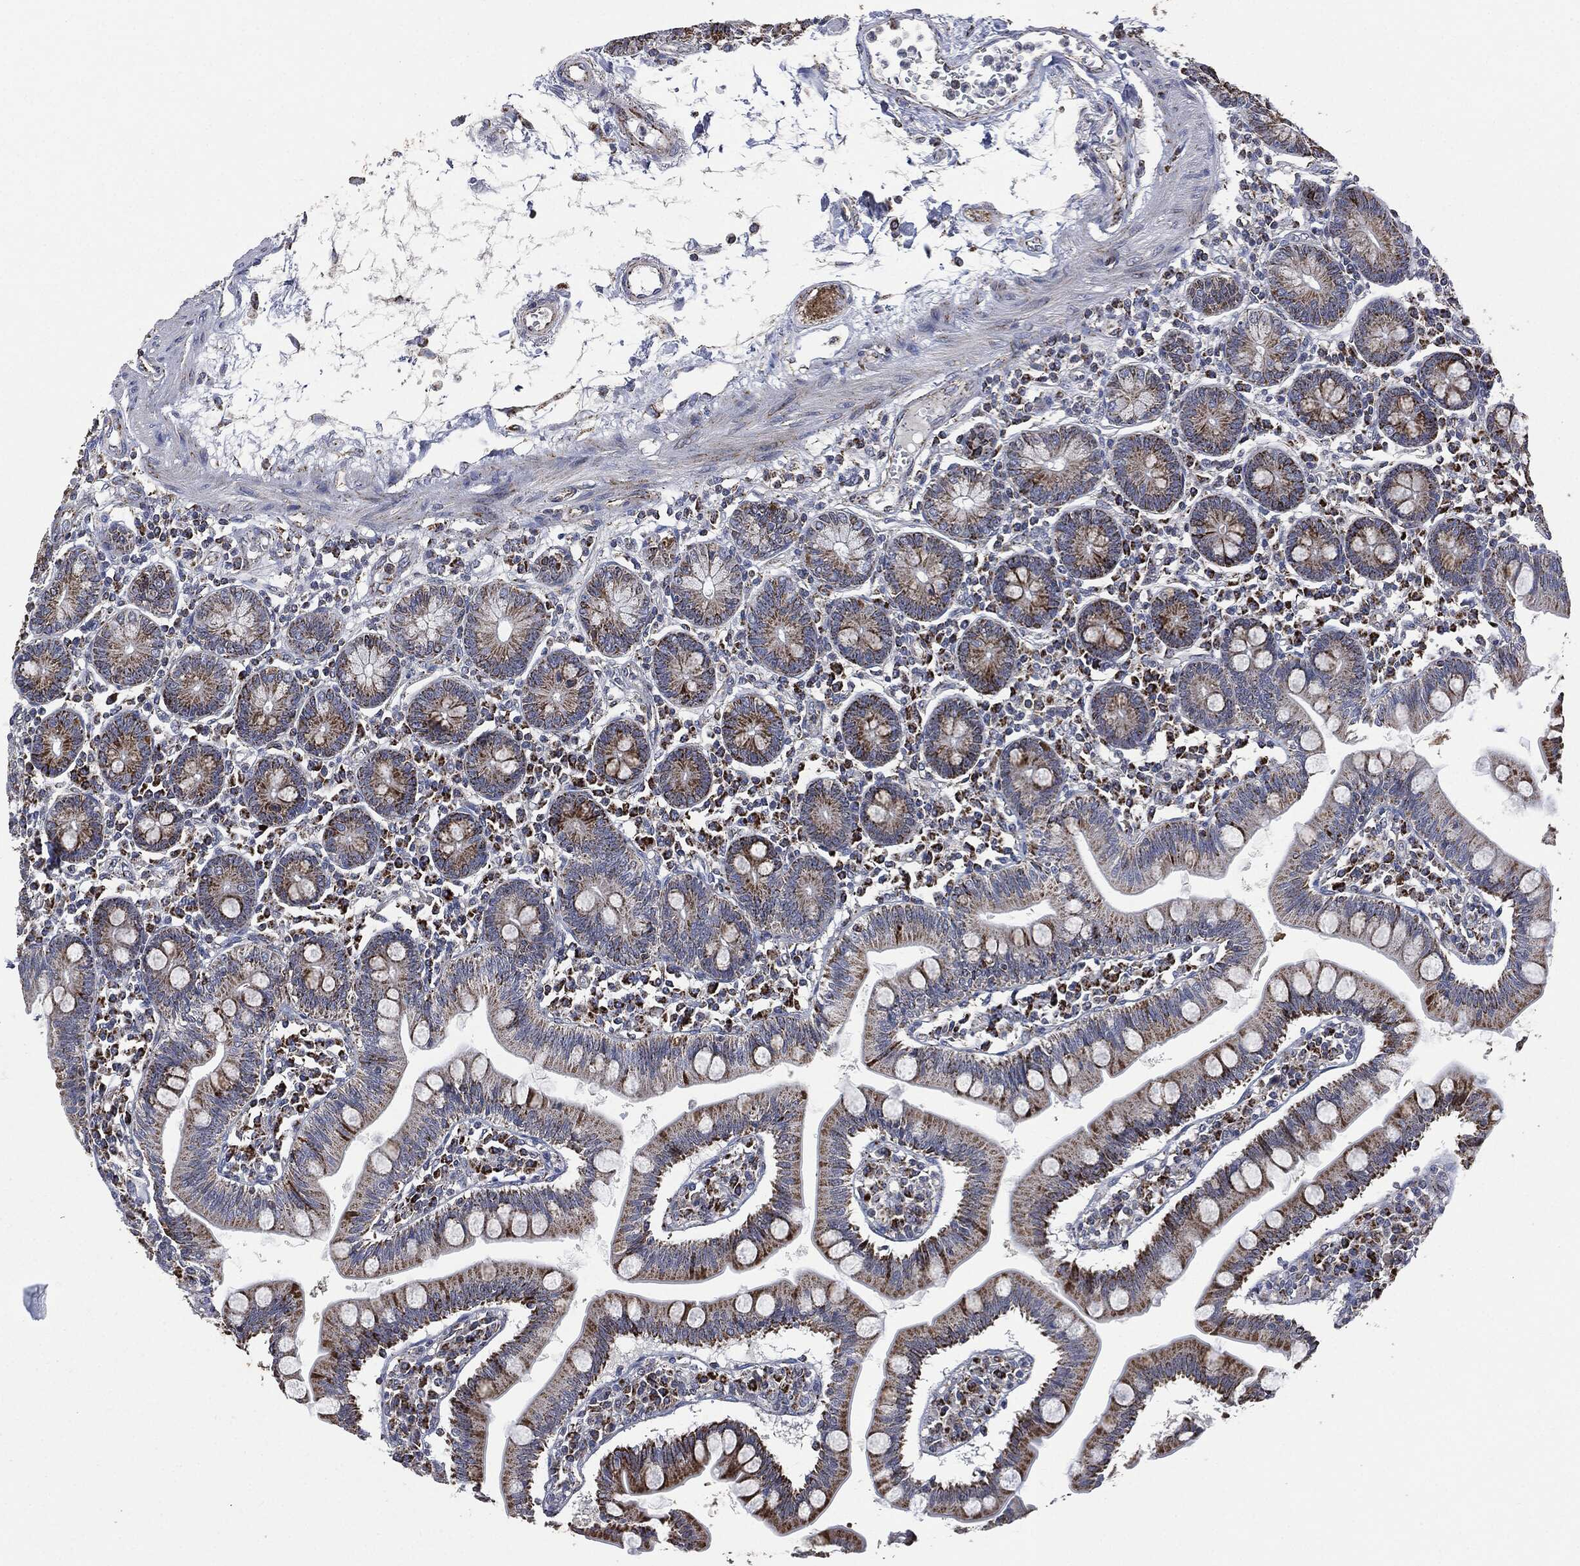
{"staining": {"intensity": "strong", "quantity": ">75%", "location": "cytoplasmic/membranous"}, "tissue": "small intestine", "cell_type": "Glandular cells", "image_type": "normal", "snomed": [{"axis": "morphology", "description": "Normal tissue, NOS"}, {"axis": "topography", "description": "Small intestine"}], "caption": "High-power microscopy captured an immunohistochemistry (IHC) photomicrograph of normal small intestine, revealing strong cytoplasmic/membranous expression in about >75% of glandular cells.", "gene": "RYK", "patient": {"sex": "male", "age": 88}}